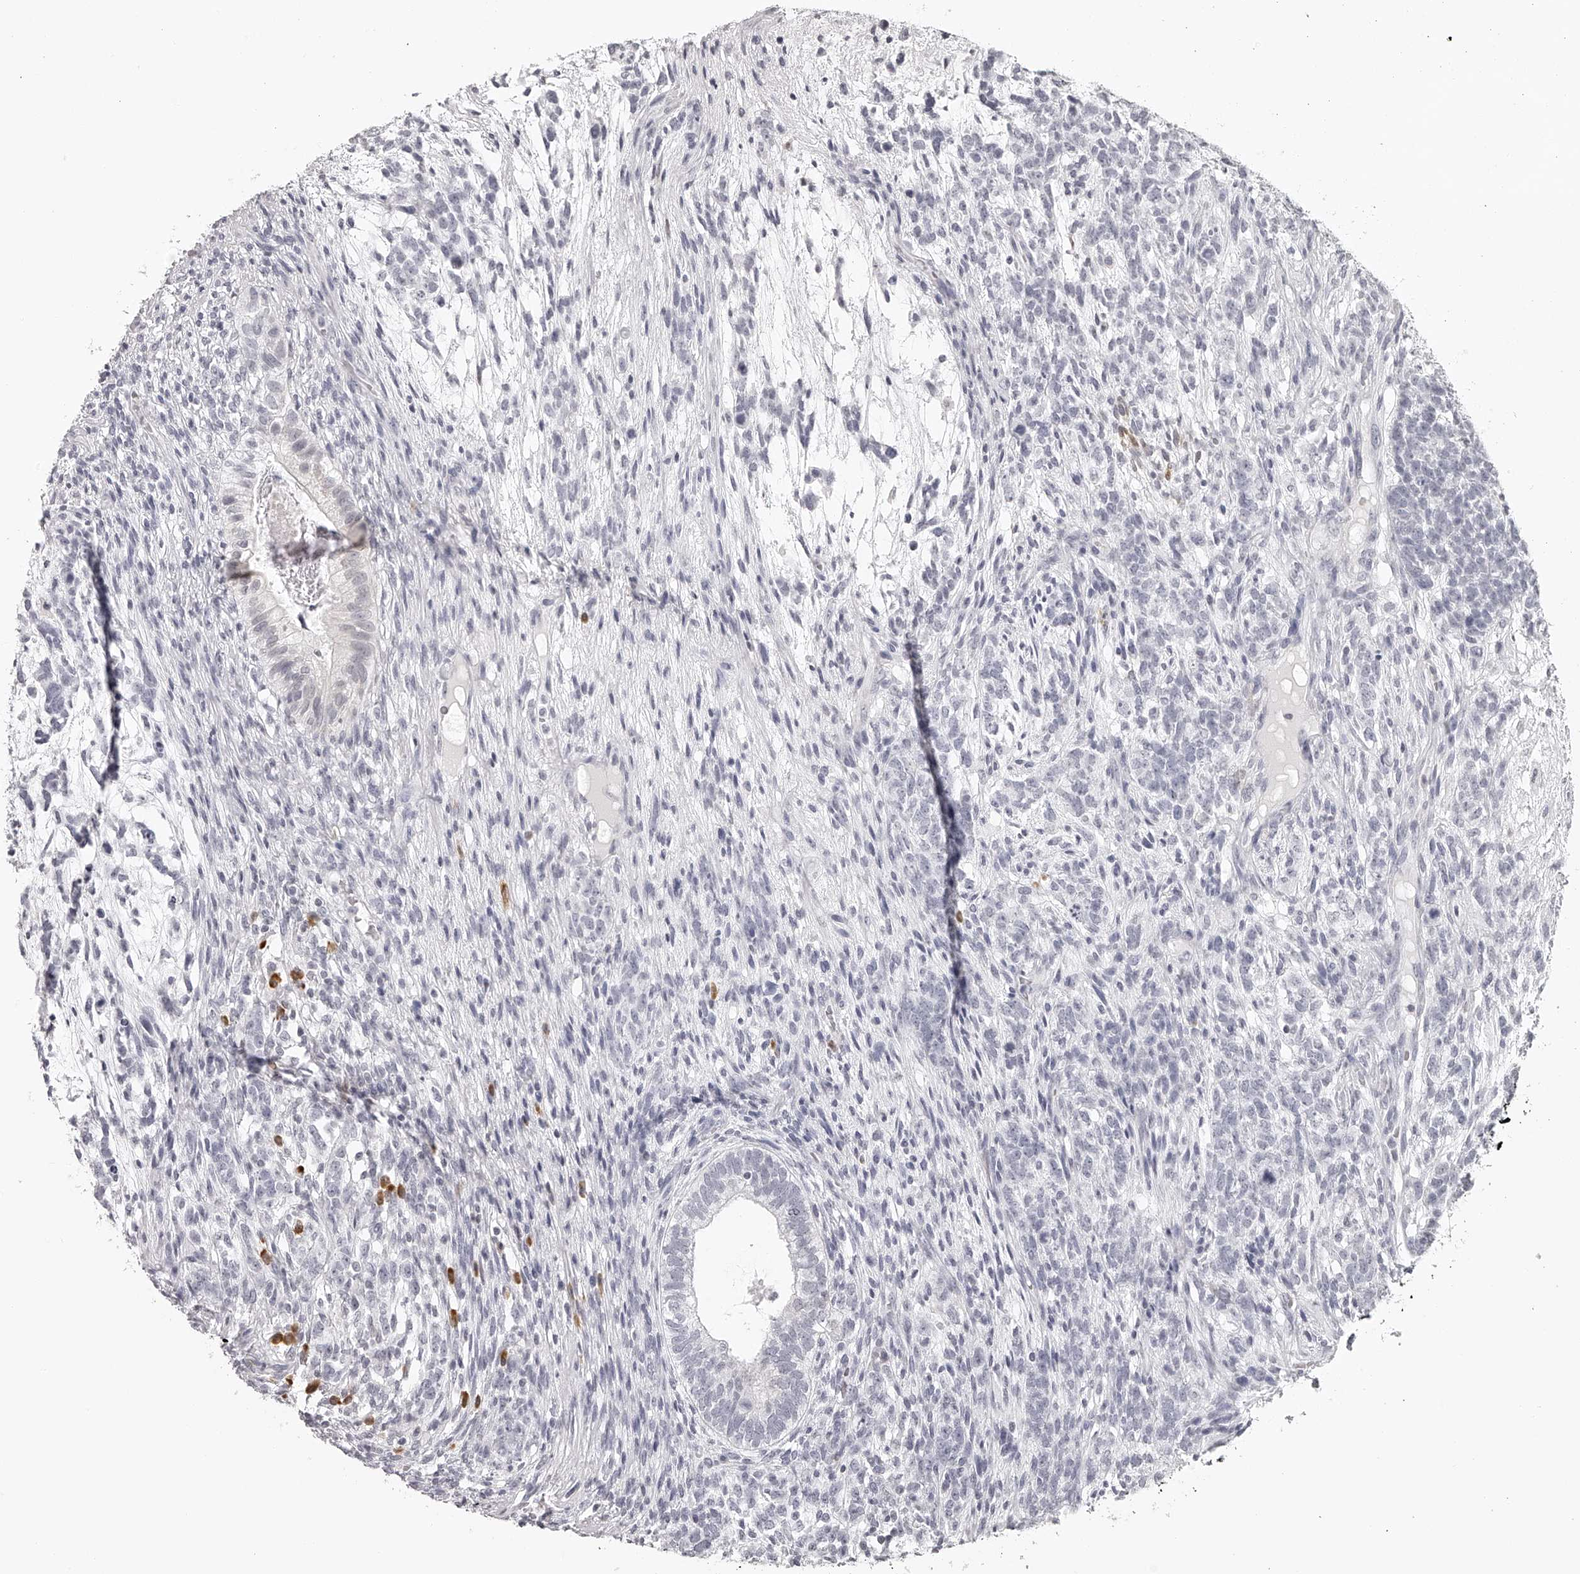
{"staining": {"intensity": "negative", "quantity": "none", "location": "none"}, "tissue": "testis cancer", "cell_type": "Tumor cells", "image_type": "cancer", "snomed": [{"axis": "morphology", "description": "Seminoma, NOS"}, {"axis": "morphology", "description": "Carcinoma, Embryonal, NOS"}, {"axis": "topography", "description": "Testis"}], "caption": "This histopathology image is of testis cancer (embryonal carcinoma) stained with IHC to label a protein in brown with the nuclei are counter-stained blue. There is no staining in tumor cells.", "gene": "SEC11C", "patient": {"sex": "male", "age": 28}}